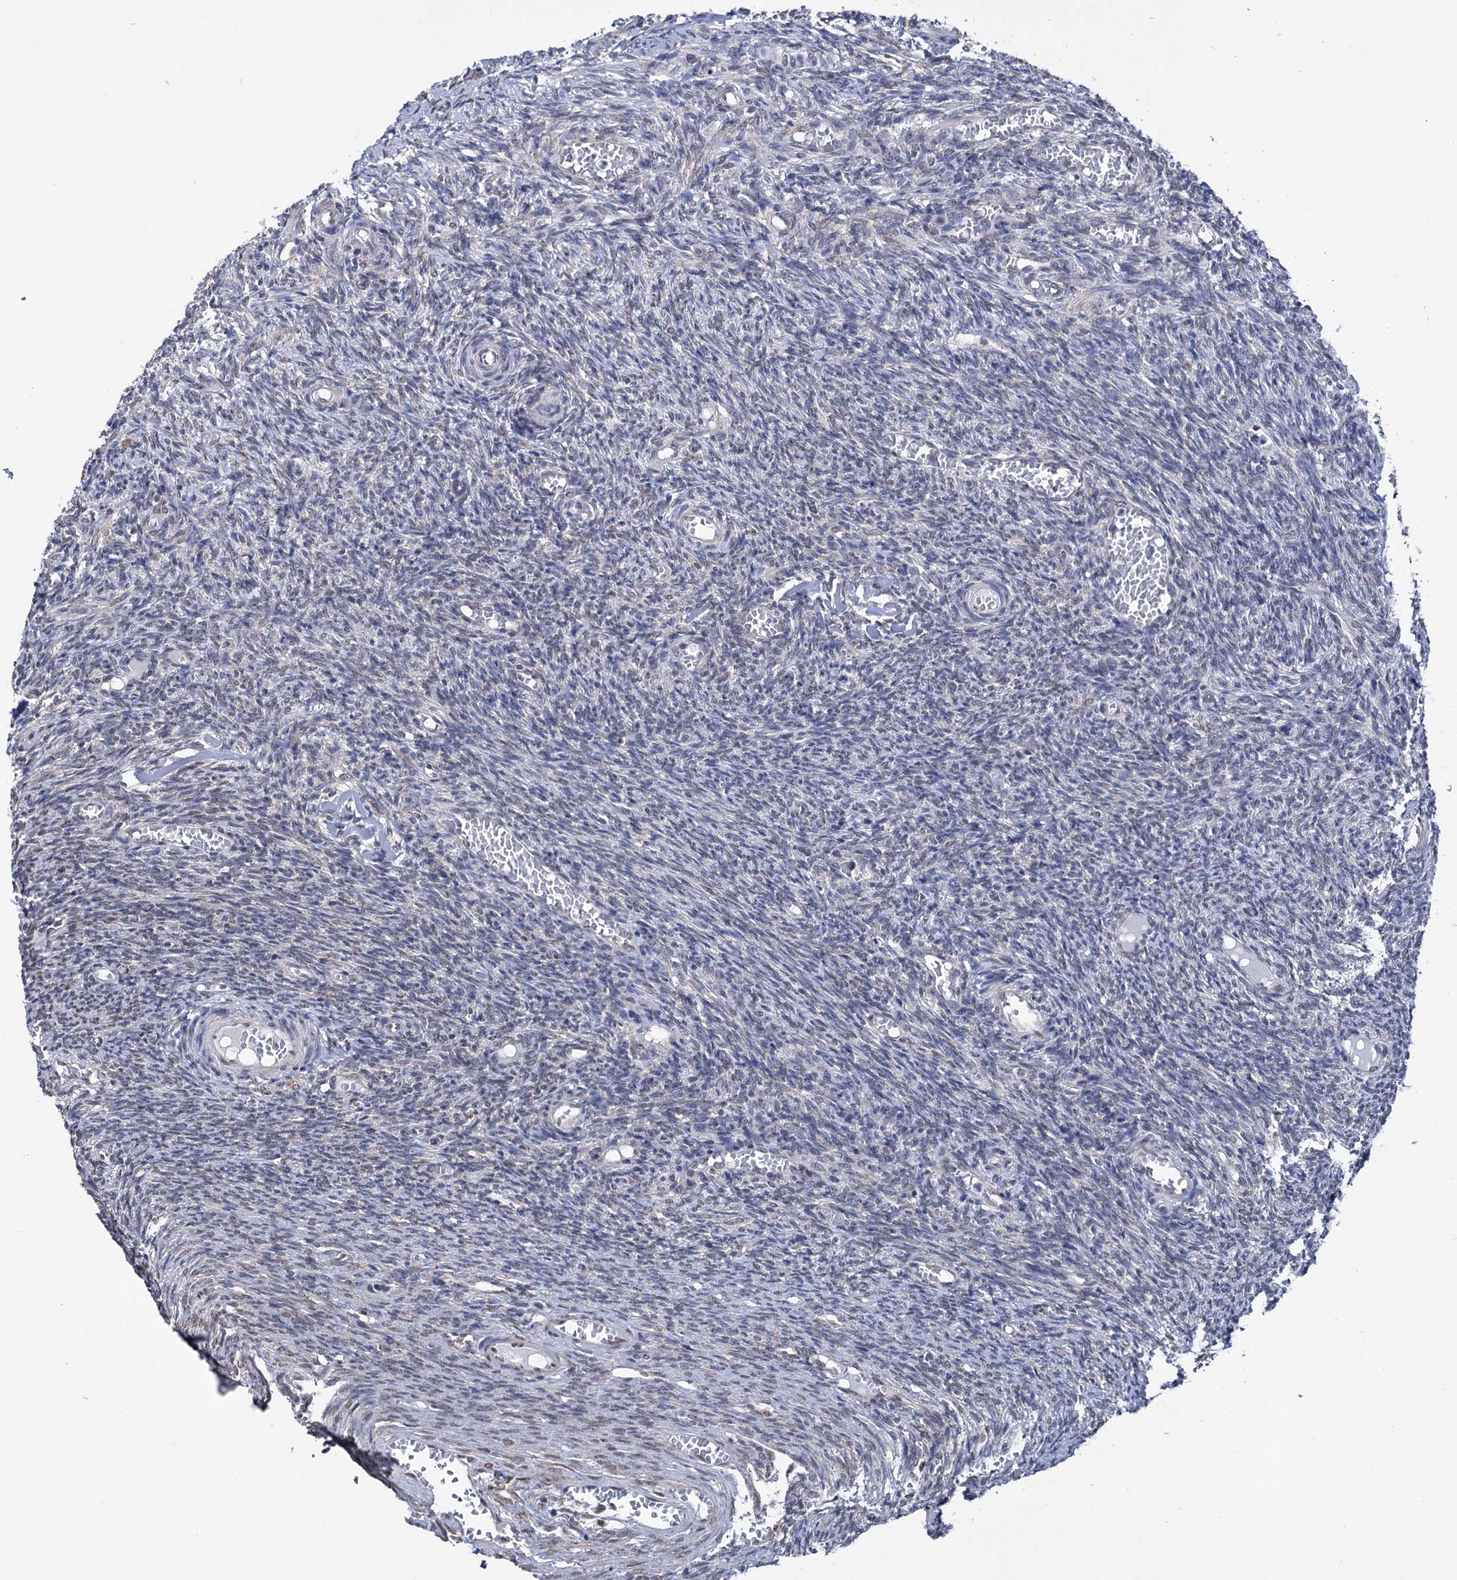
{"staining": {"intensity": "weak", "quantity": "25%-75%", "location": "nuclear"}, "tissue": "ovary", "cell_type": "Ovarian stroma cells", "image_type": "normal", "snomed": [{"axis": "morphology", "description": "Normal tissue, NOS"}, {"axis": "topography", "description": "Ovary"}], "caption": "Protein staining of normal ovary demonstrates weak nuclear staining in approximately 25%-75% of ovarian stroma cells. The staining is performed using DAB brown chromogen to label protein expression. The nuclei are counter-stained blue using hematoxylin.", "gene": "ABHD10", "patient": {"sex": "female", "age": 27}}